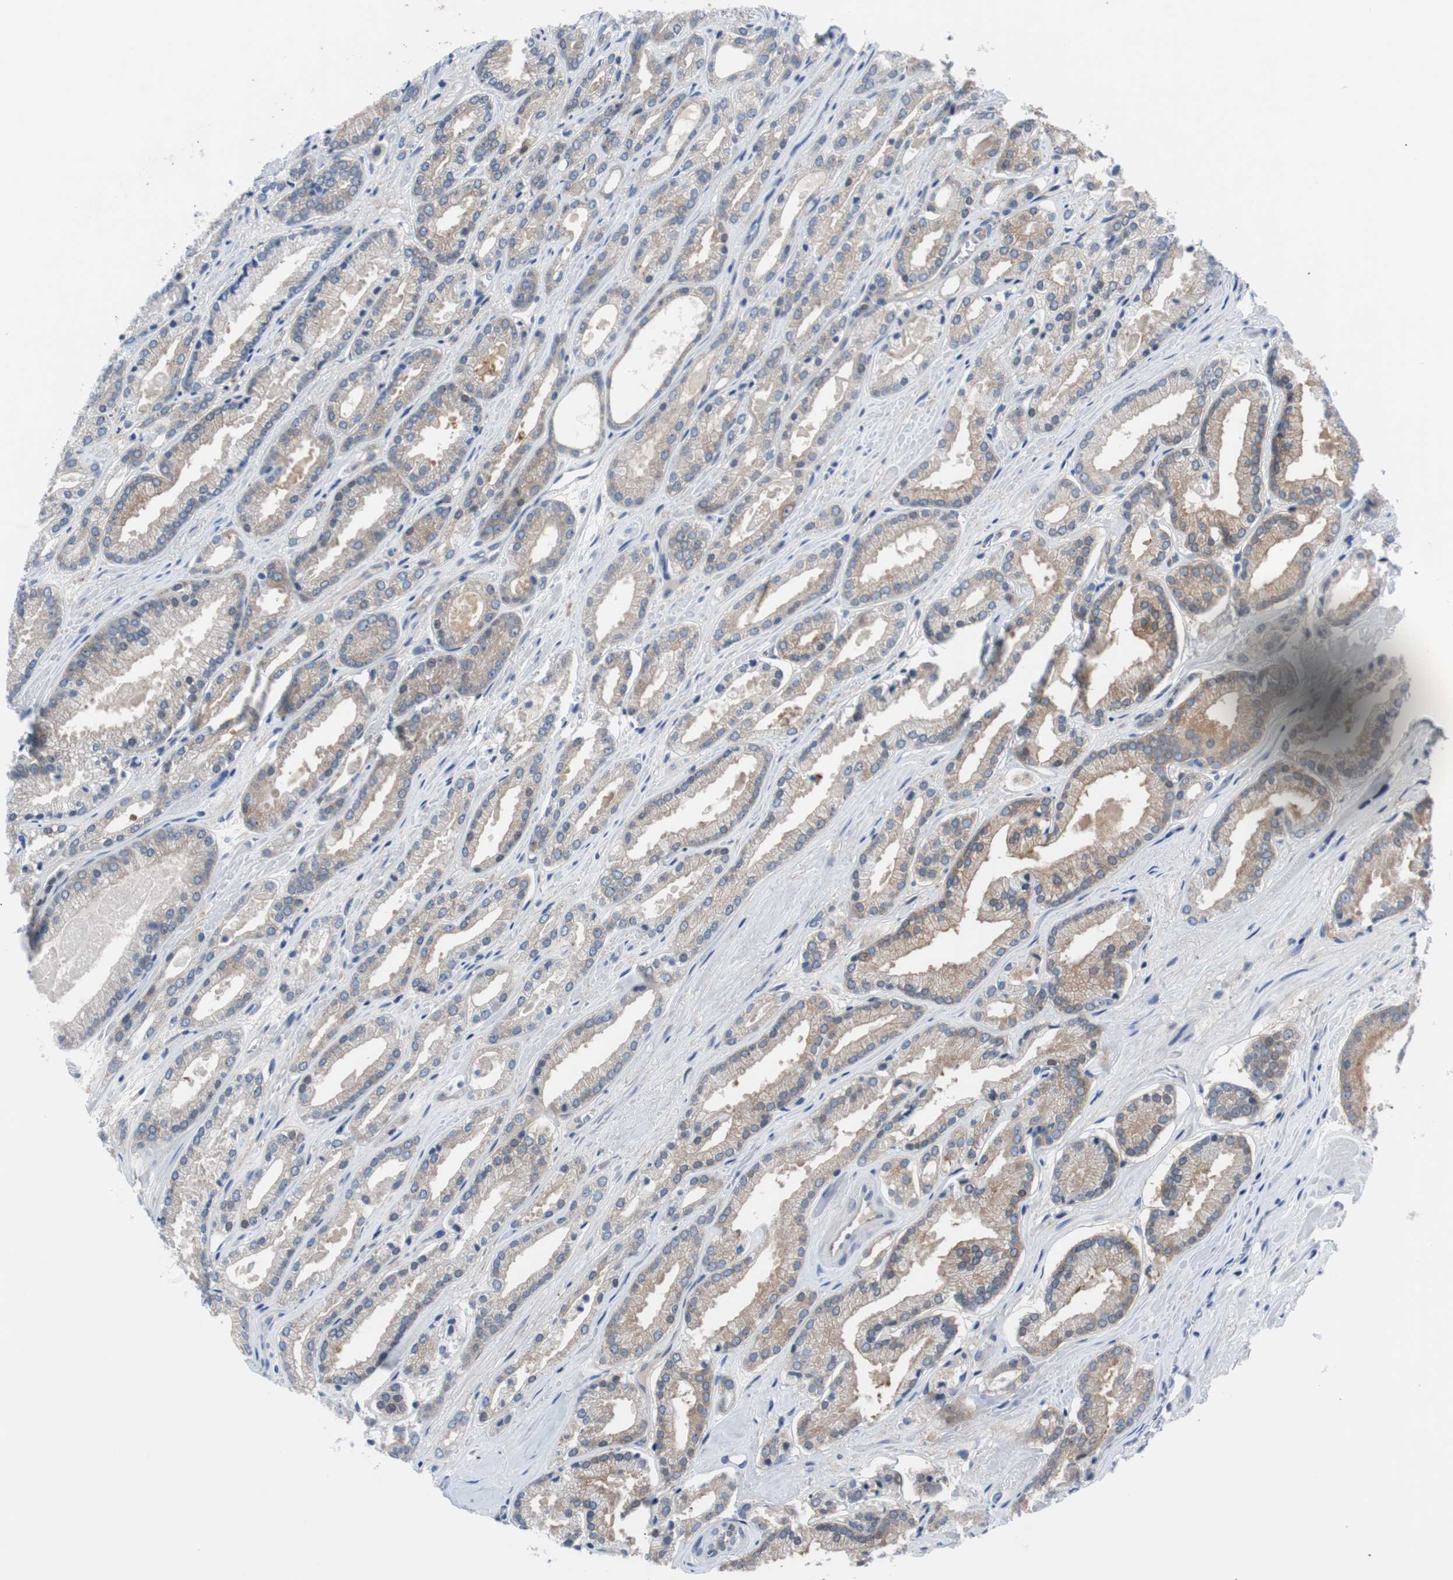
{"staining": {"intensity": "weak", "quantity": ">75%", "location": "cytoplasmic/membranous"}, "tissue": "prostate cancer", "cell_type": "Tumor cells", "image_type": "cancer", "snomed": [{"axis": "morphology", "description": "Adenocarcinoma, Low grade"}, {"axis": "topography", "description": "Prostate"}], "caption": "Immunohistochemical staining of prostate low-grade adenocarcinoma displays low levels of weak cytoplasmic/membranous protein expression in approximately >75% of tumor cells.", "gene": "EEF2K", "patient": {"sex": "male", "age": 59}}